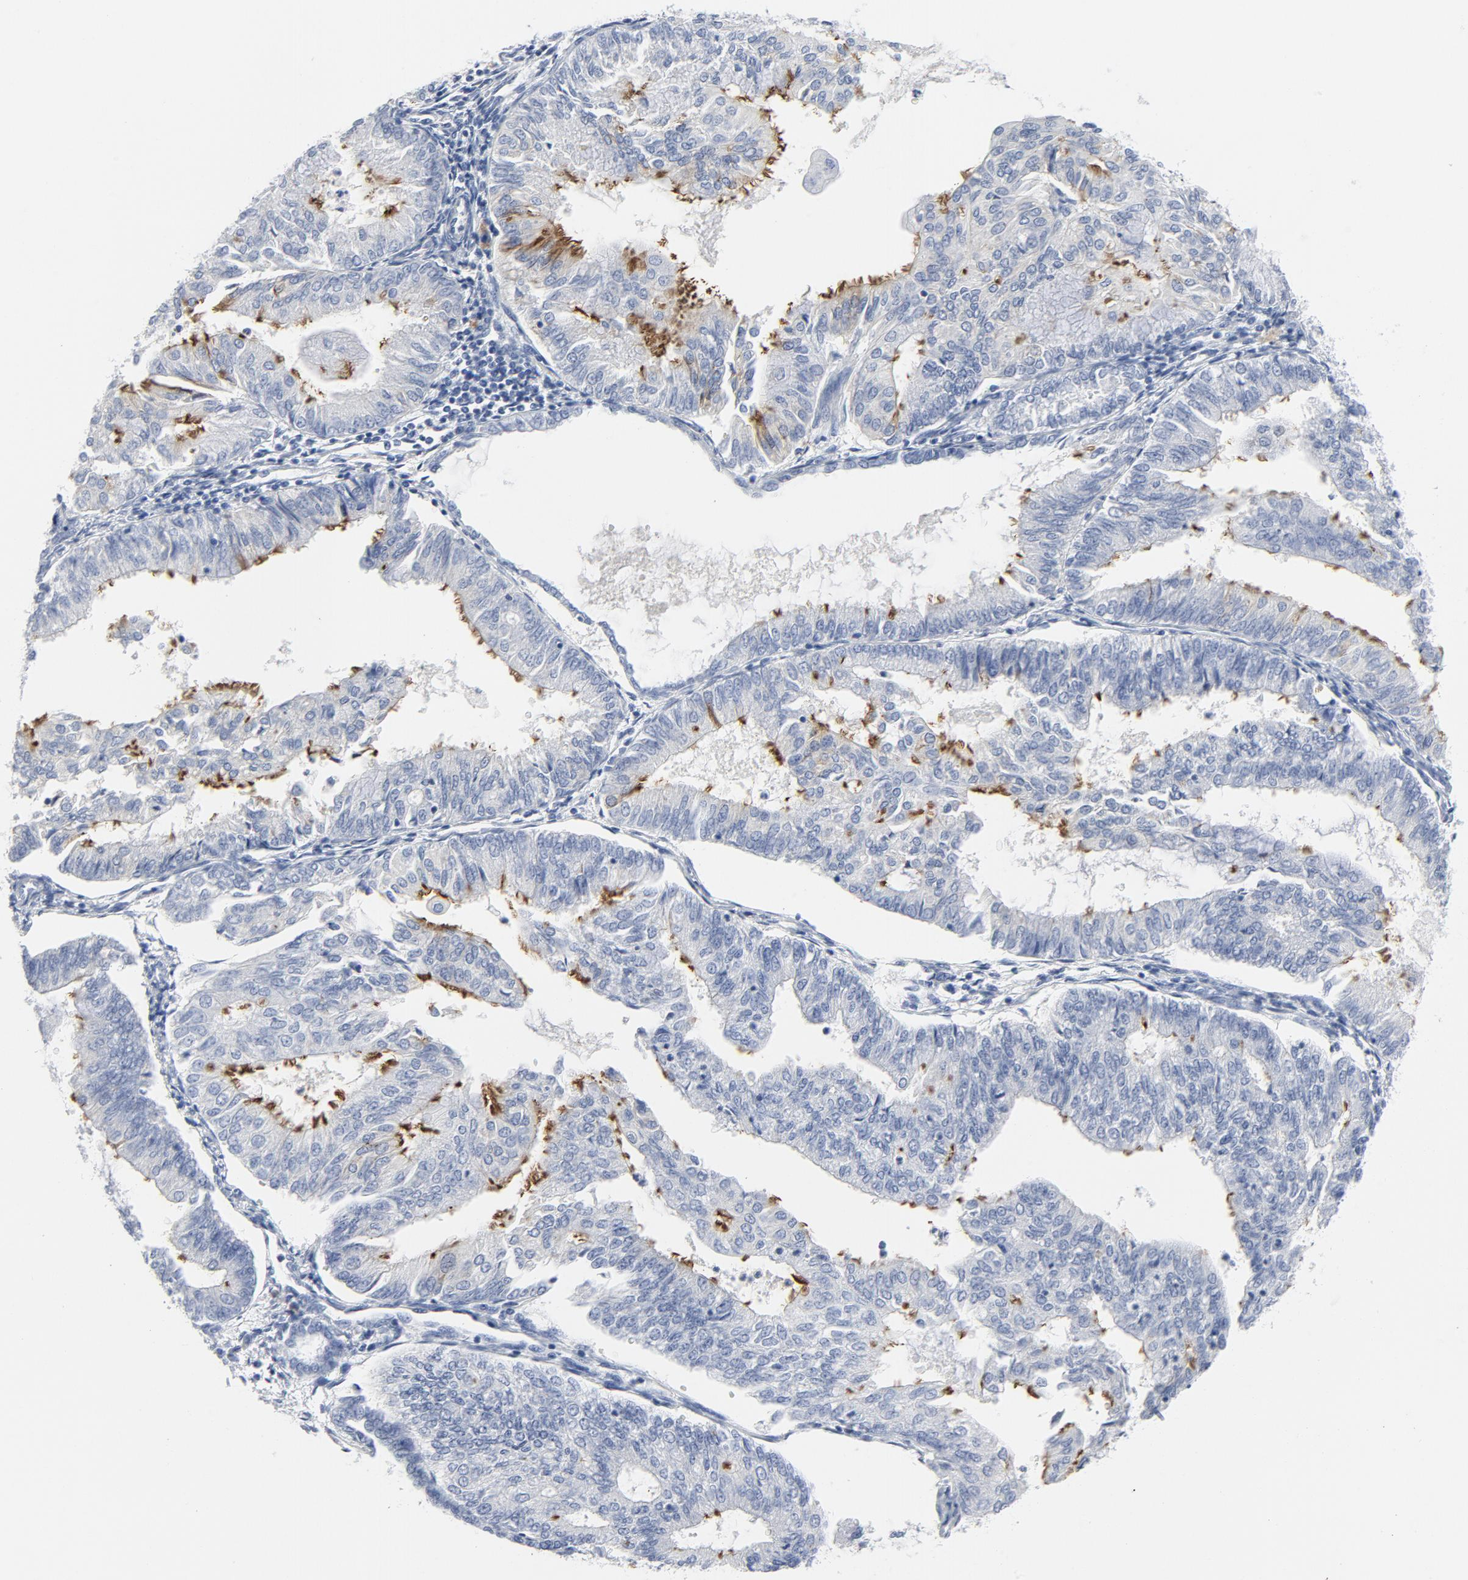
{"staining": {"intensity": "weak", "quantity": "<25%", "location": "cytoplasmic/membranous"}, "tissue": "endometrial cancer", "cell_type": "Tumor cells", "image_type": "cancer", "snomed": [{"axis": "morphology", "description": "Adenocarcinoma, NOS"}, {"axis": "topography", "description": "Endometrium"}], "caption": "A micrograph of adenocarcinoma (endometrial) stained for a protein displays no brown staining in tumor cells.", "gene": "TUBB1", "patient": {"sex": "female", "age": 59}}